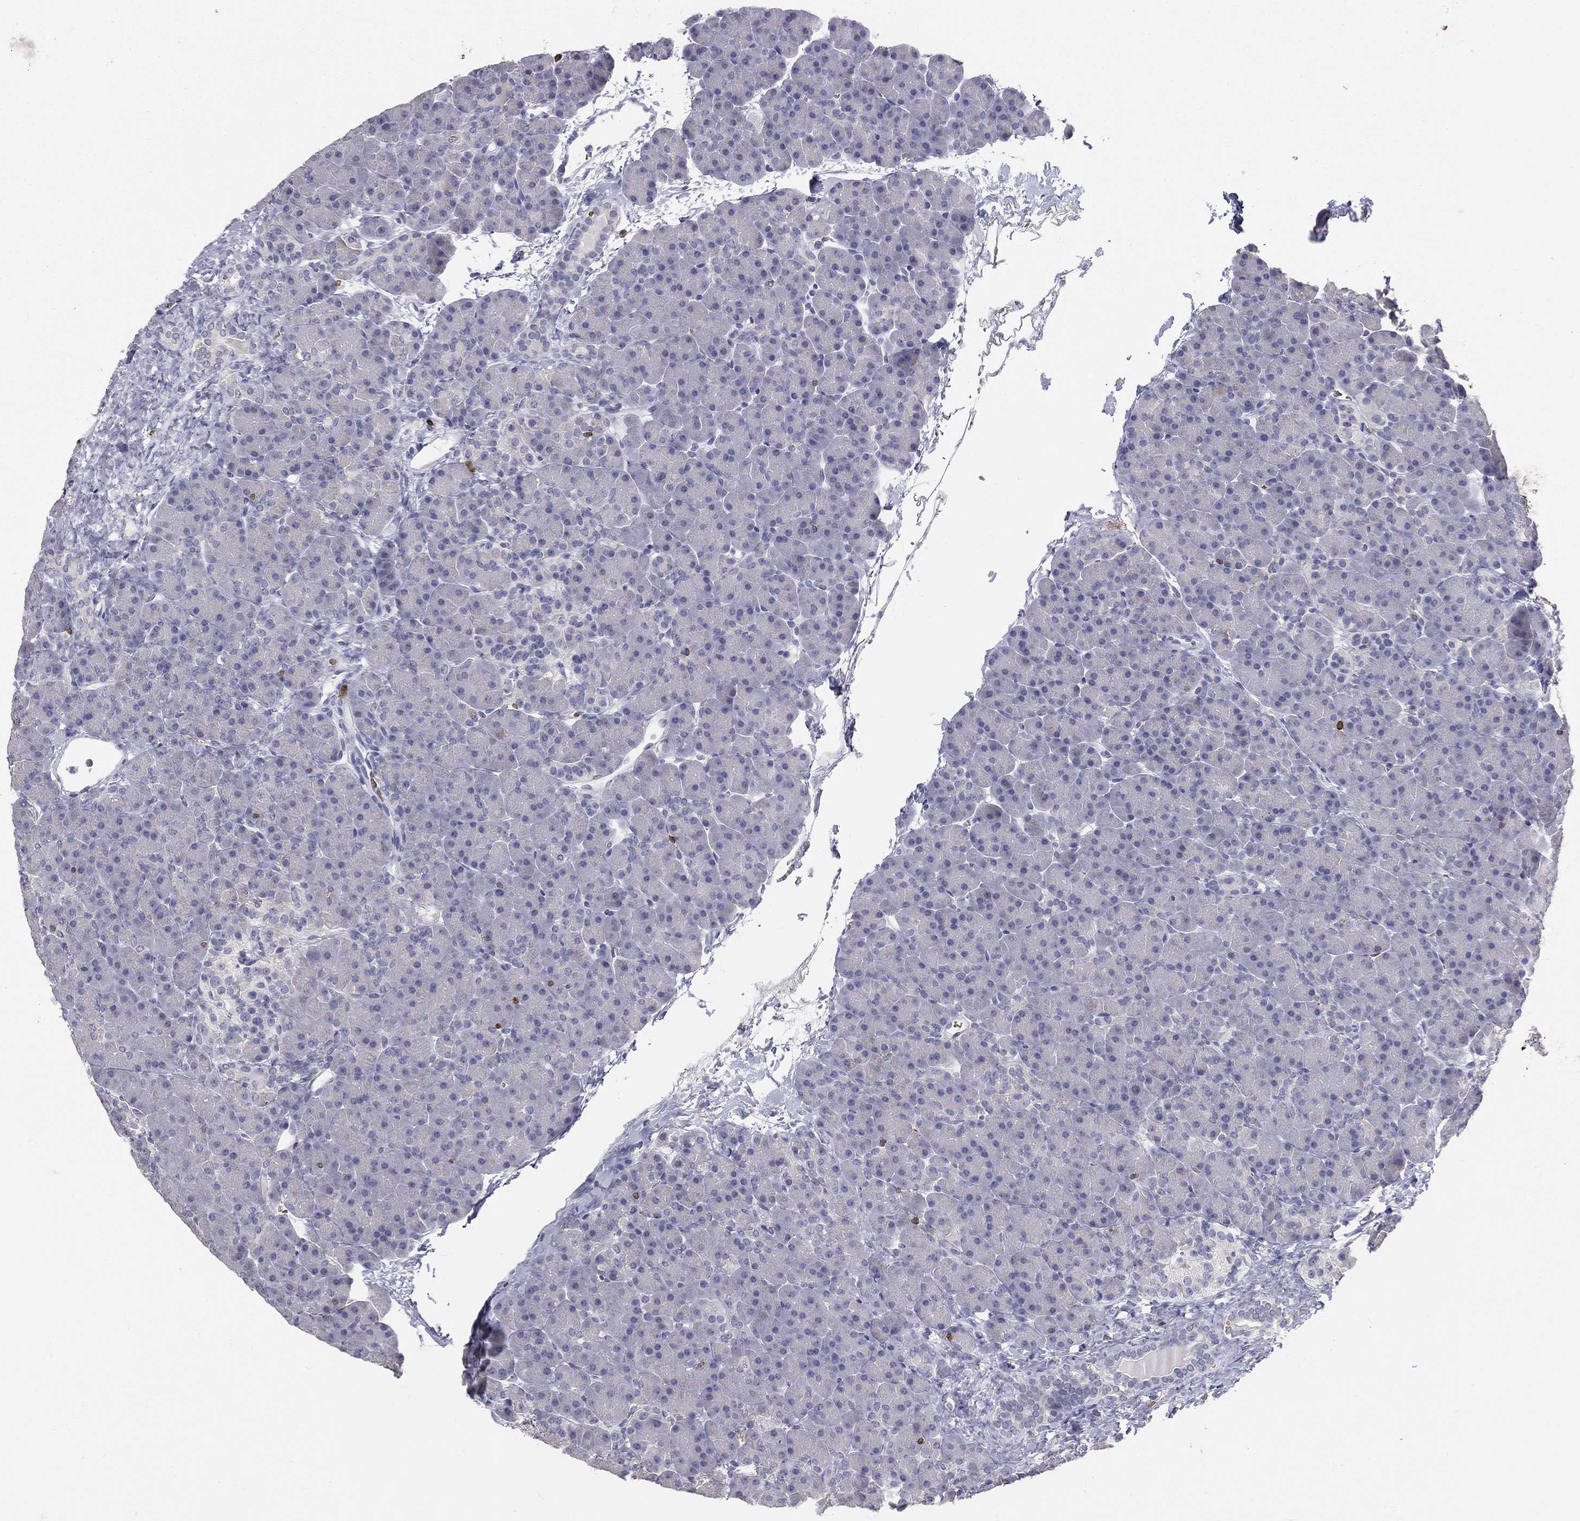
{"staining": {"intensity": "negative", "quantity": "none", "location": "none"}, "tissue": "pancreas", "cell_type": "Exocrine glandular cells", "image_type": "normal", "snomed": [{"axis": "morphology", "description": "Normal tissue, NOS"}, {"axis": "topography", "description": "Pancreas"}], "caption": "Immunohistochemistry of benign human pancreas demonstrates no positivity in exocrine glandular cells.", "gene": "CTSW", "patient": {"sex": "female", "age": 44}}